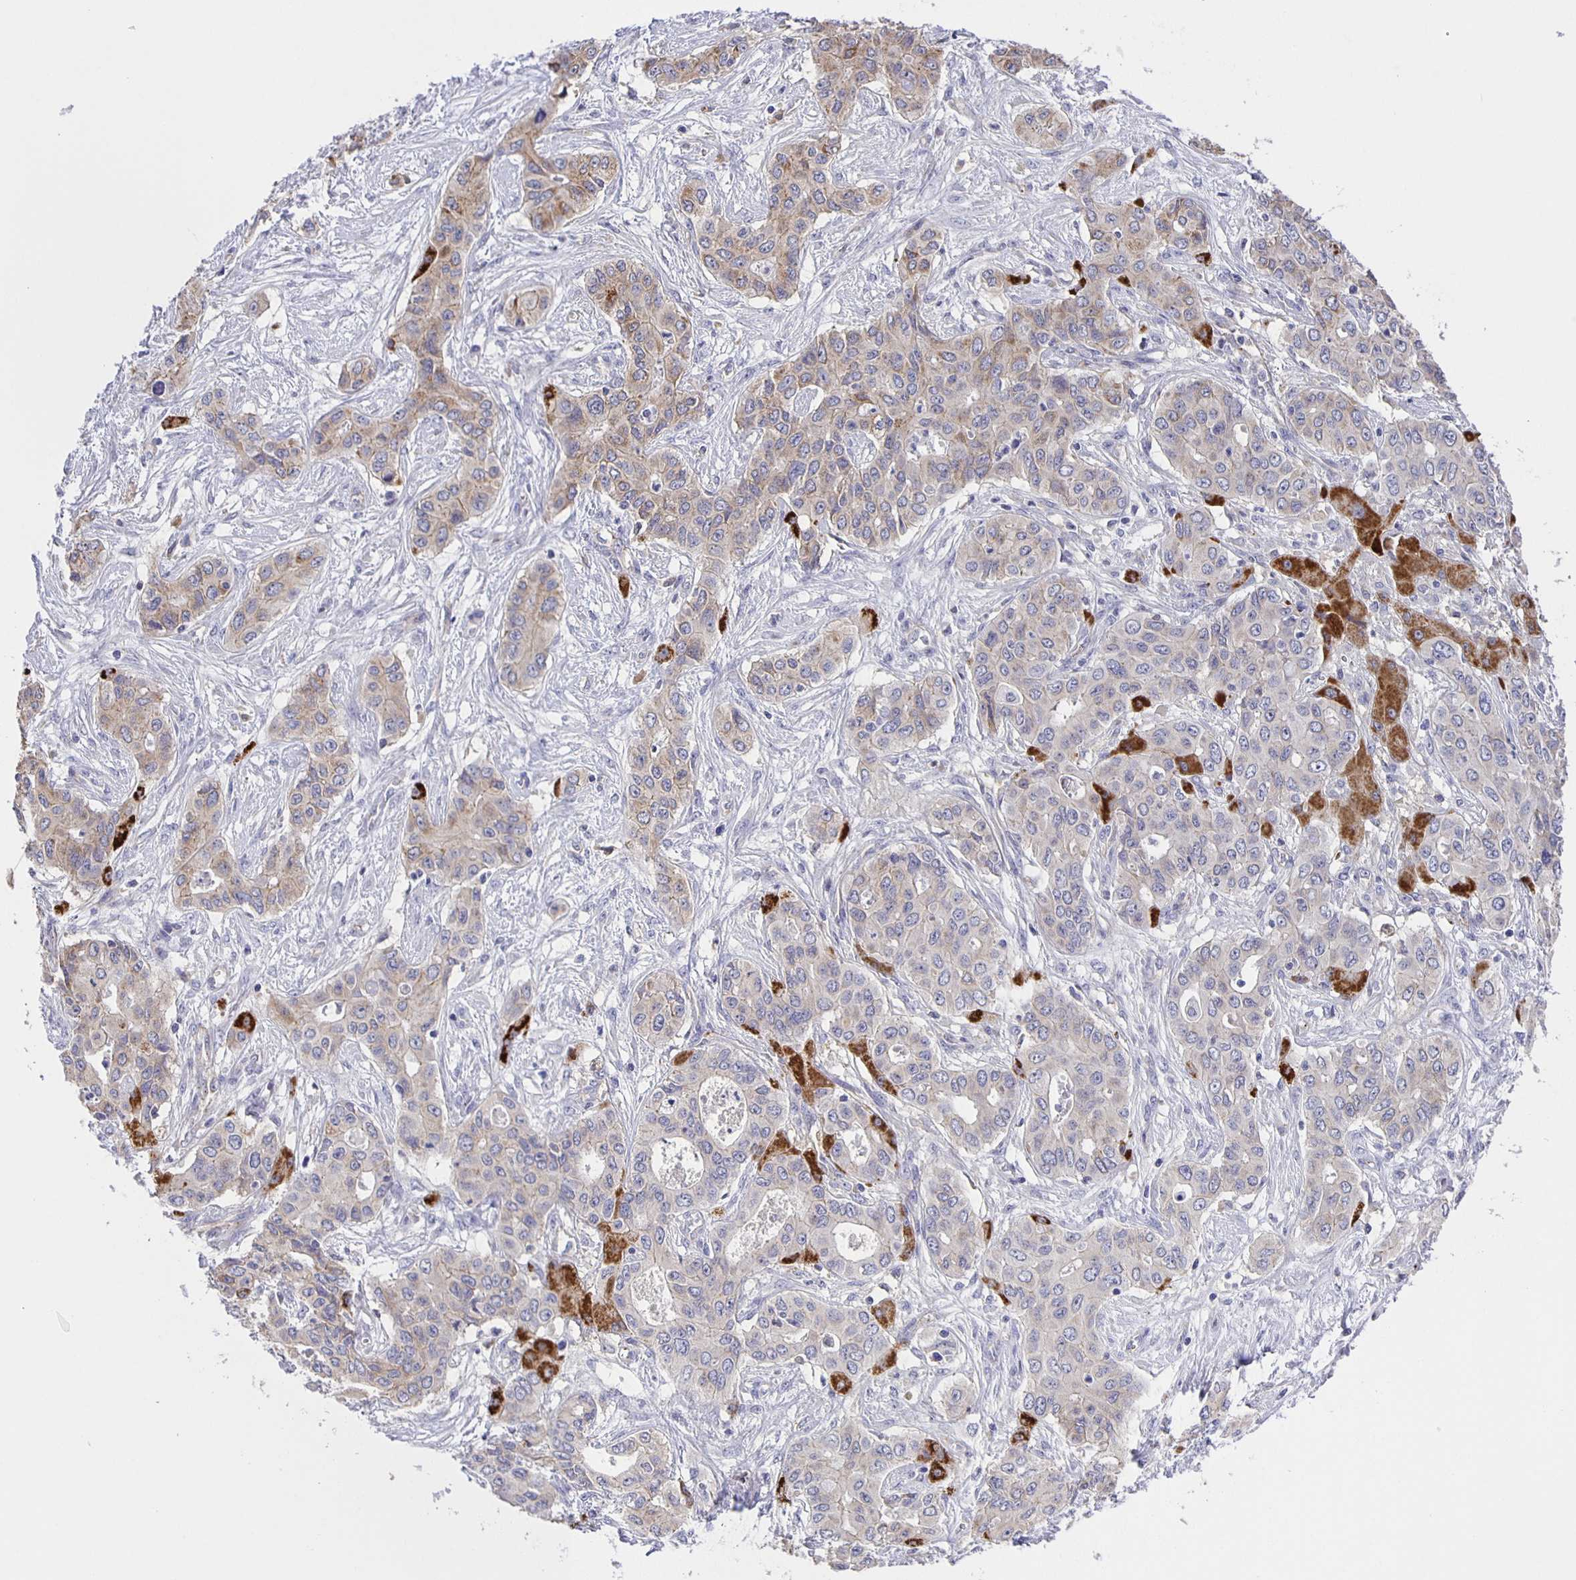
{"staining": {"intensity": "moderate", "quantity": "25%-75%", "location": "cytoplasmic/membranous"}, "tissue": "liver cancer", "cell_type": "Tumor cells", "image_type": "cancer", "snomed": [{"axis": "morphology", "description": "Cholangiocarcinoma"}, {"axis": "topography", "description": "Liver"}], "caption": "Immunohistochemical staining of cholangiocarcinoma (liver) exhibits medium levels of moderate cytoplasmic/membranous protein positivity in about 25%-75% of tumor cells. The staining was performed using DAB to visualize the protein expression in brown, while the nuclei were stained in blue with hematoxylin (Magnification: 20x).", "gene": "JMJD4", "patient": {"sex": "female", "age": 65}}